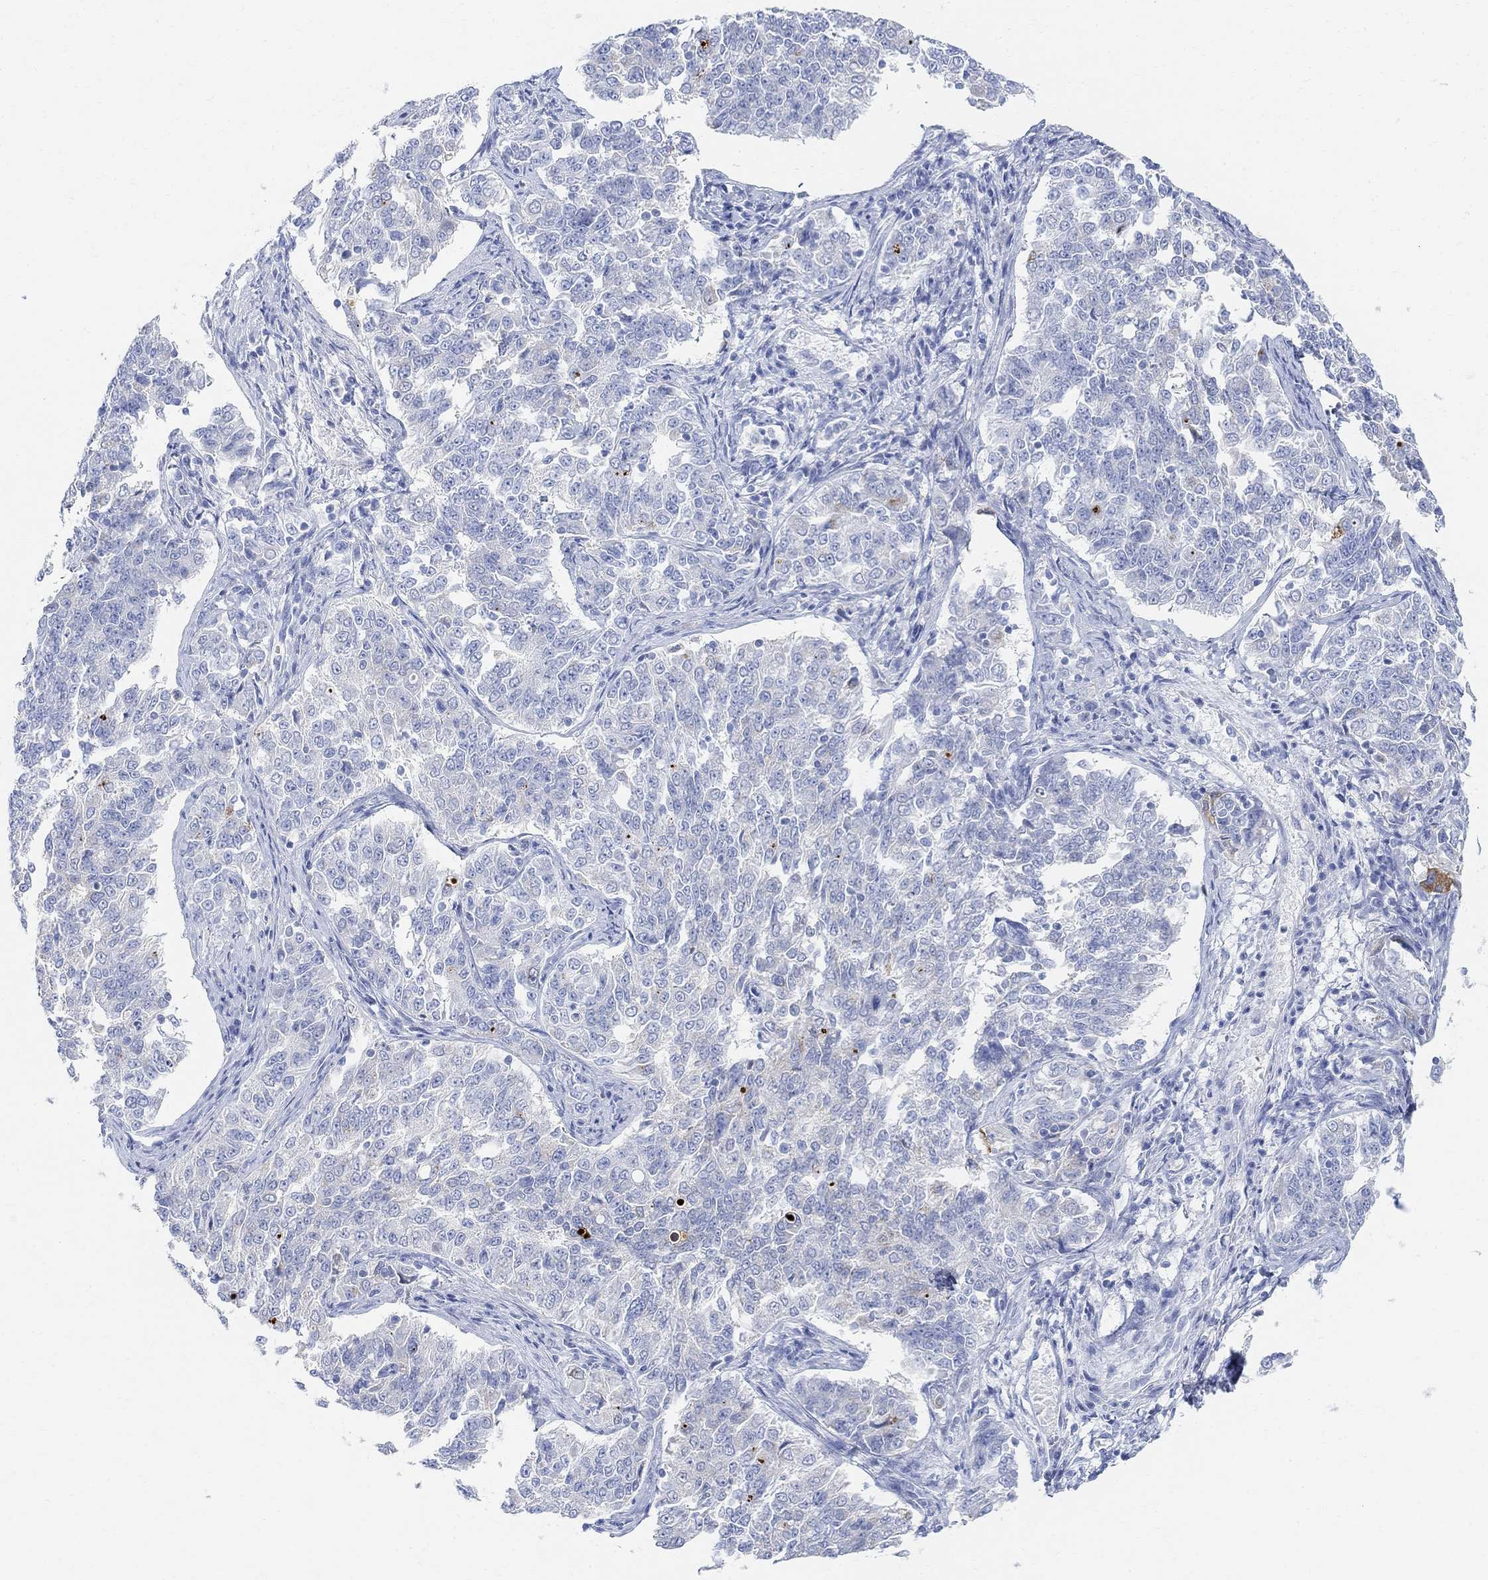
{"staining": {"intensity": "negative", "quantity": "none", "location": "none"}, "tissue": "endometrial cancer", "cell_type": "Tumor cells", "image_type": "cancer", "snomed": [{"axis": "morphology", "description": "Adenocarcinoma, NOS"}, {"axis": "topography", "description": "Endometrium"}], "caption": "The image displays no staining of tumor cells in endometrial cancer. (Immunohistochemistry, brightfield microscopy, high magnification).", "gene": "RETNLB", "patient": {"sex": "female", "age": 43}}